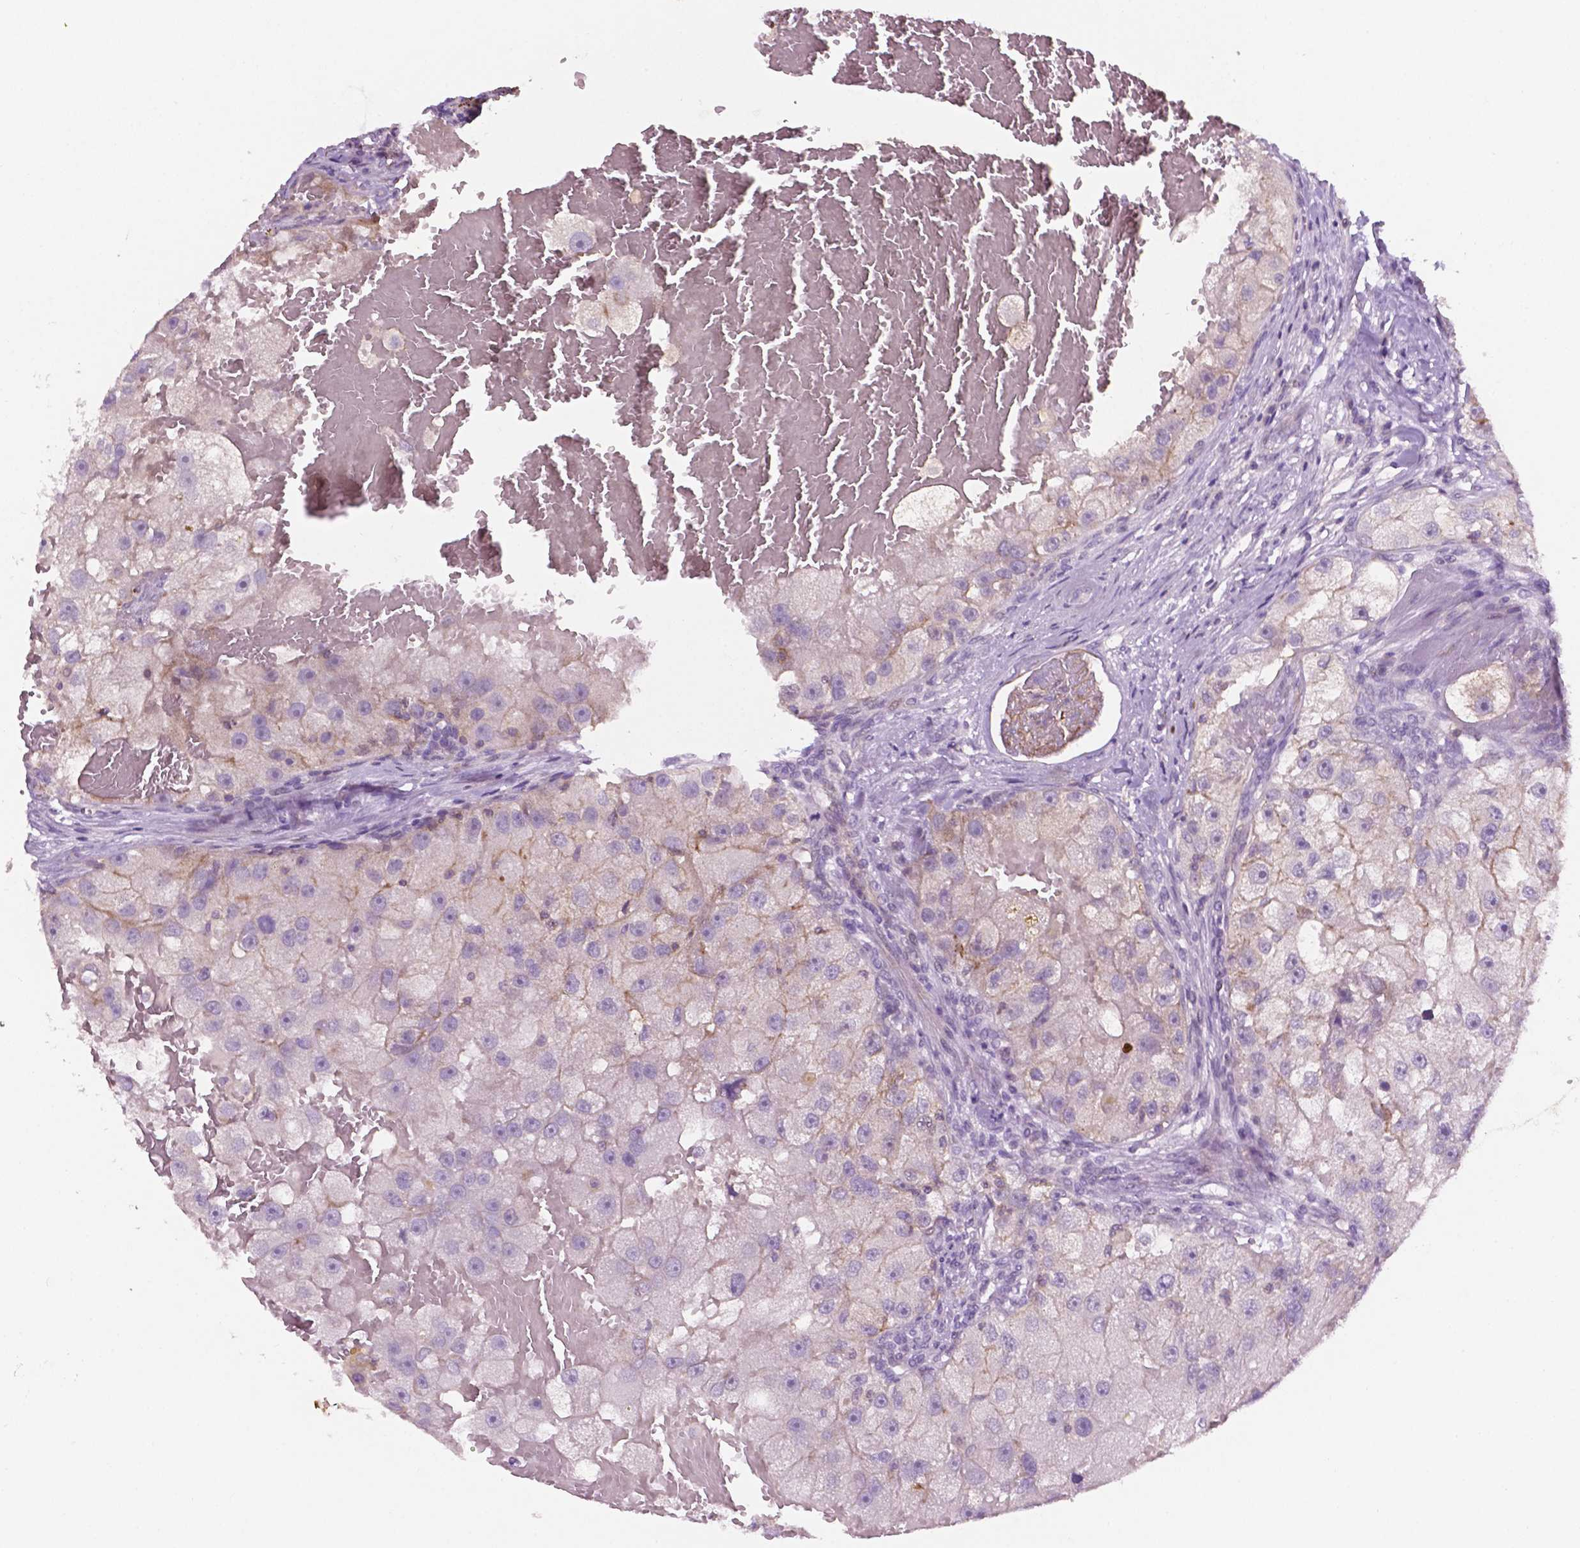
{"staining": {"intensity": "negative", "quantity": "none", "location": "none"}, "tissue": "renal cancer", "cell_type": "Tumor cells", "image_type": "cancer", "snomed": [{"axis": "morphology", "description": "Adenocarcinoma, NOS"}, {"axis": "topography", "description": "Kidney"}], "caption": "This is a micrograph of IHC staining of renal cancer (adenocarcinoma), which shows no expression in tumor cells.", "gene": "EGFR", "patient": {"sex": "male", "age": 63}}